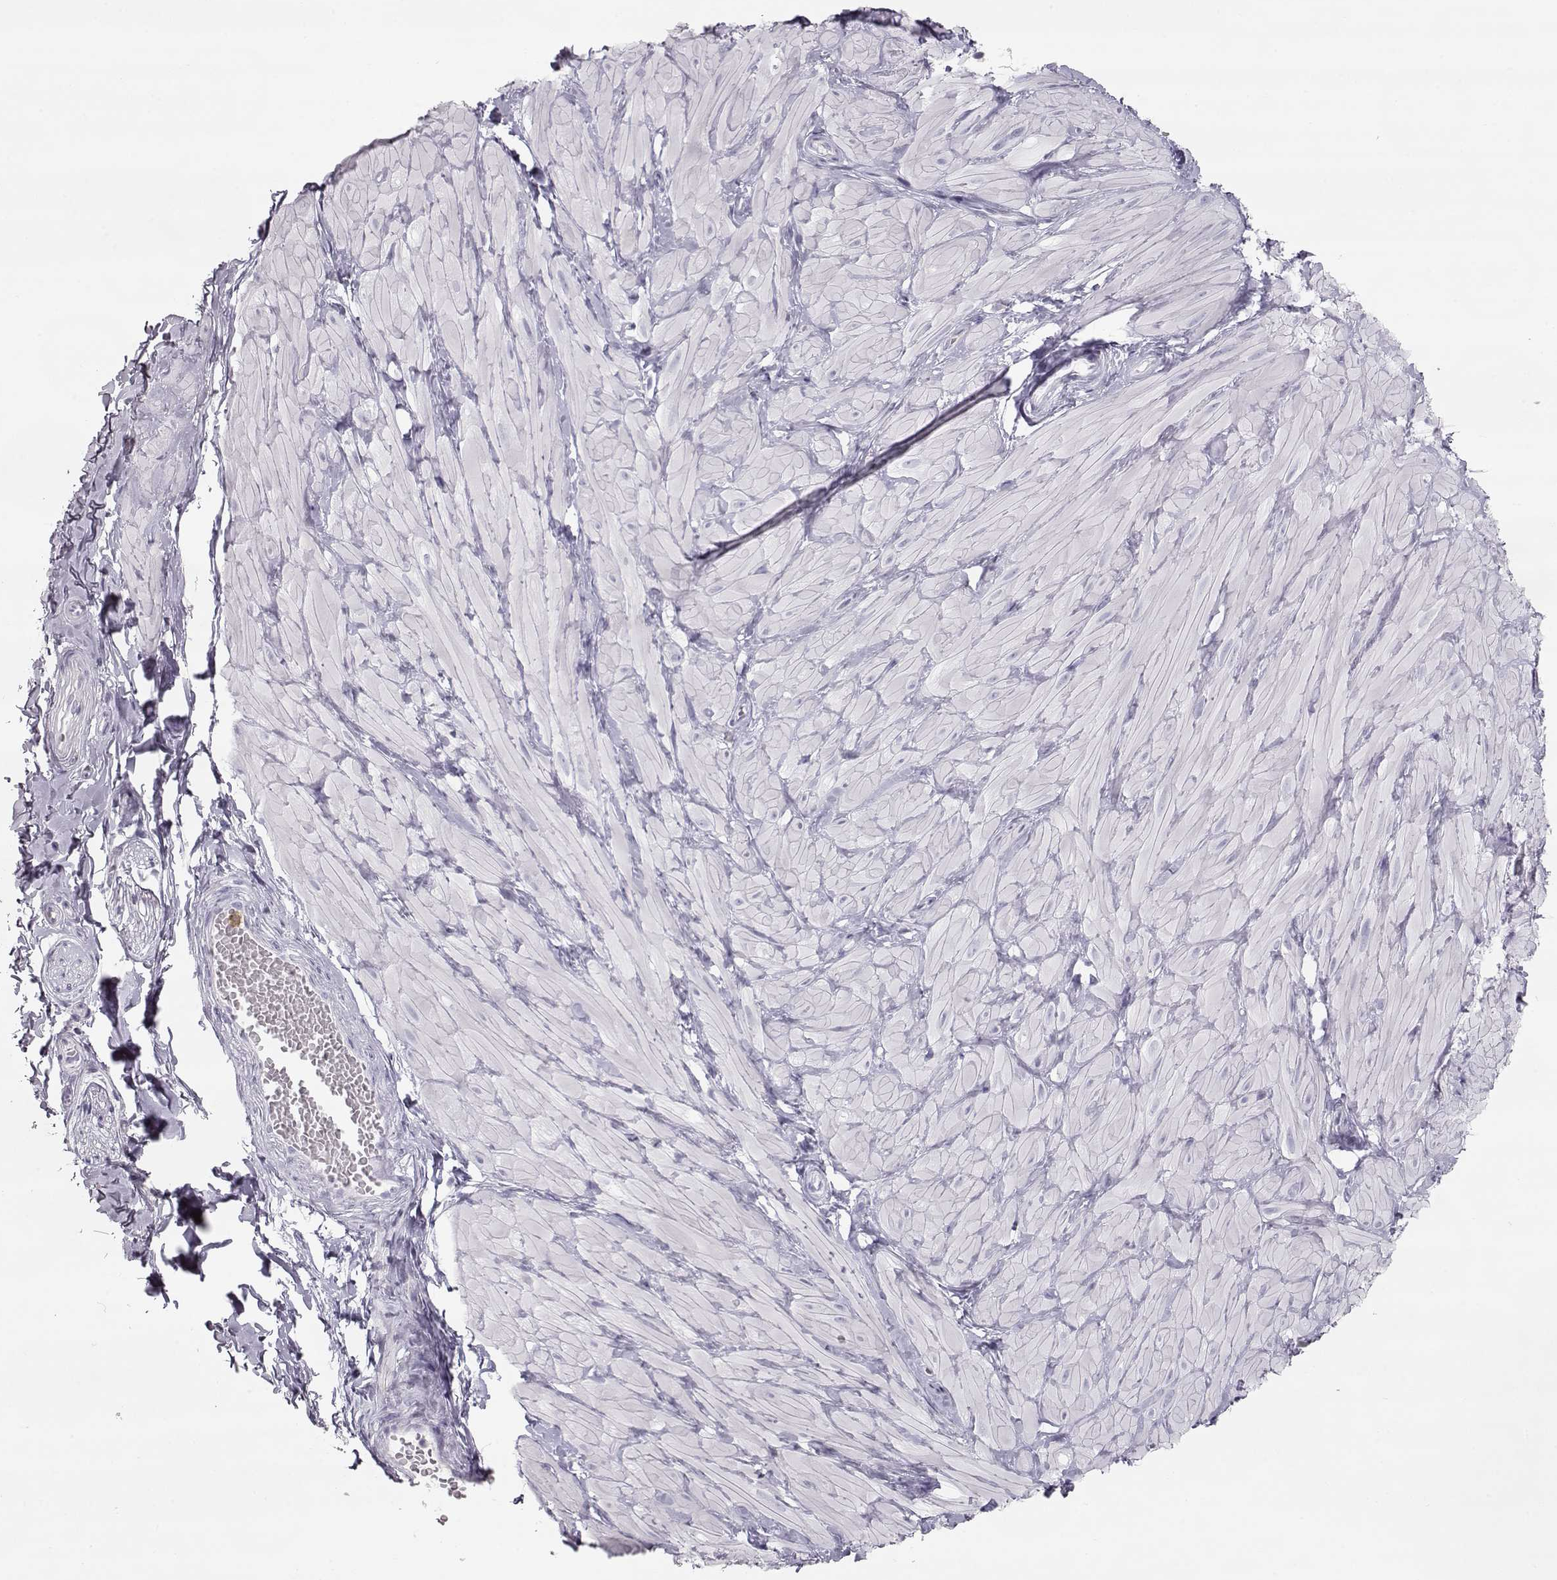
{"staining": {"intensity": "negative", "quantity": "none", "location": "none"}, "tissue": "adipose tissue", "cell_type": "Adipocytes", "image_type": "normal", "snomed": [{"axis": "morphology", "description": "Normal tissue, NOS"}, {"axis": "topography", "description": "Smooth muscle"}, {"axis": "topography", "description": "Peripheral nerve tissue"}], "caption": "High power microscopy micrograph of an IHC photomicrograph of unremarkable adipose tissue, revealing no significant positivity in adipocytes.", "gene": "MIP", "patient": {"sex": "male", "age": 22}}